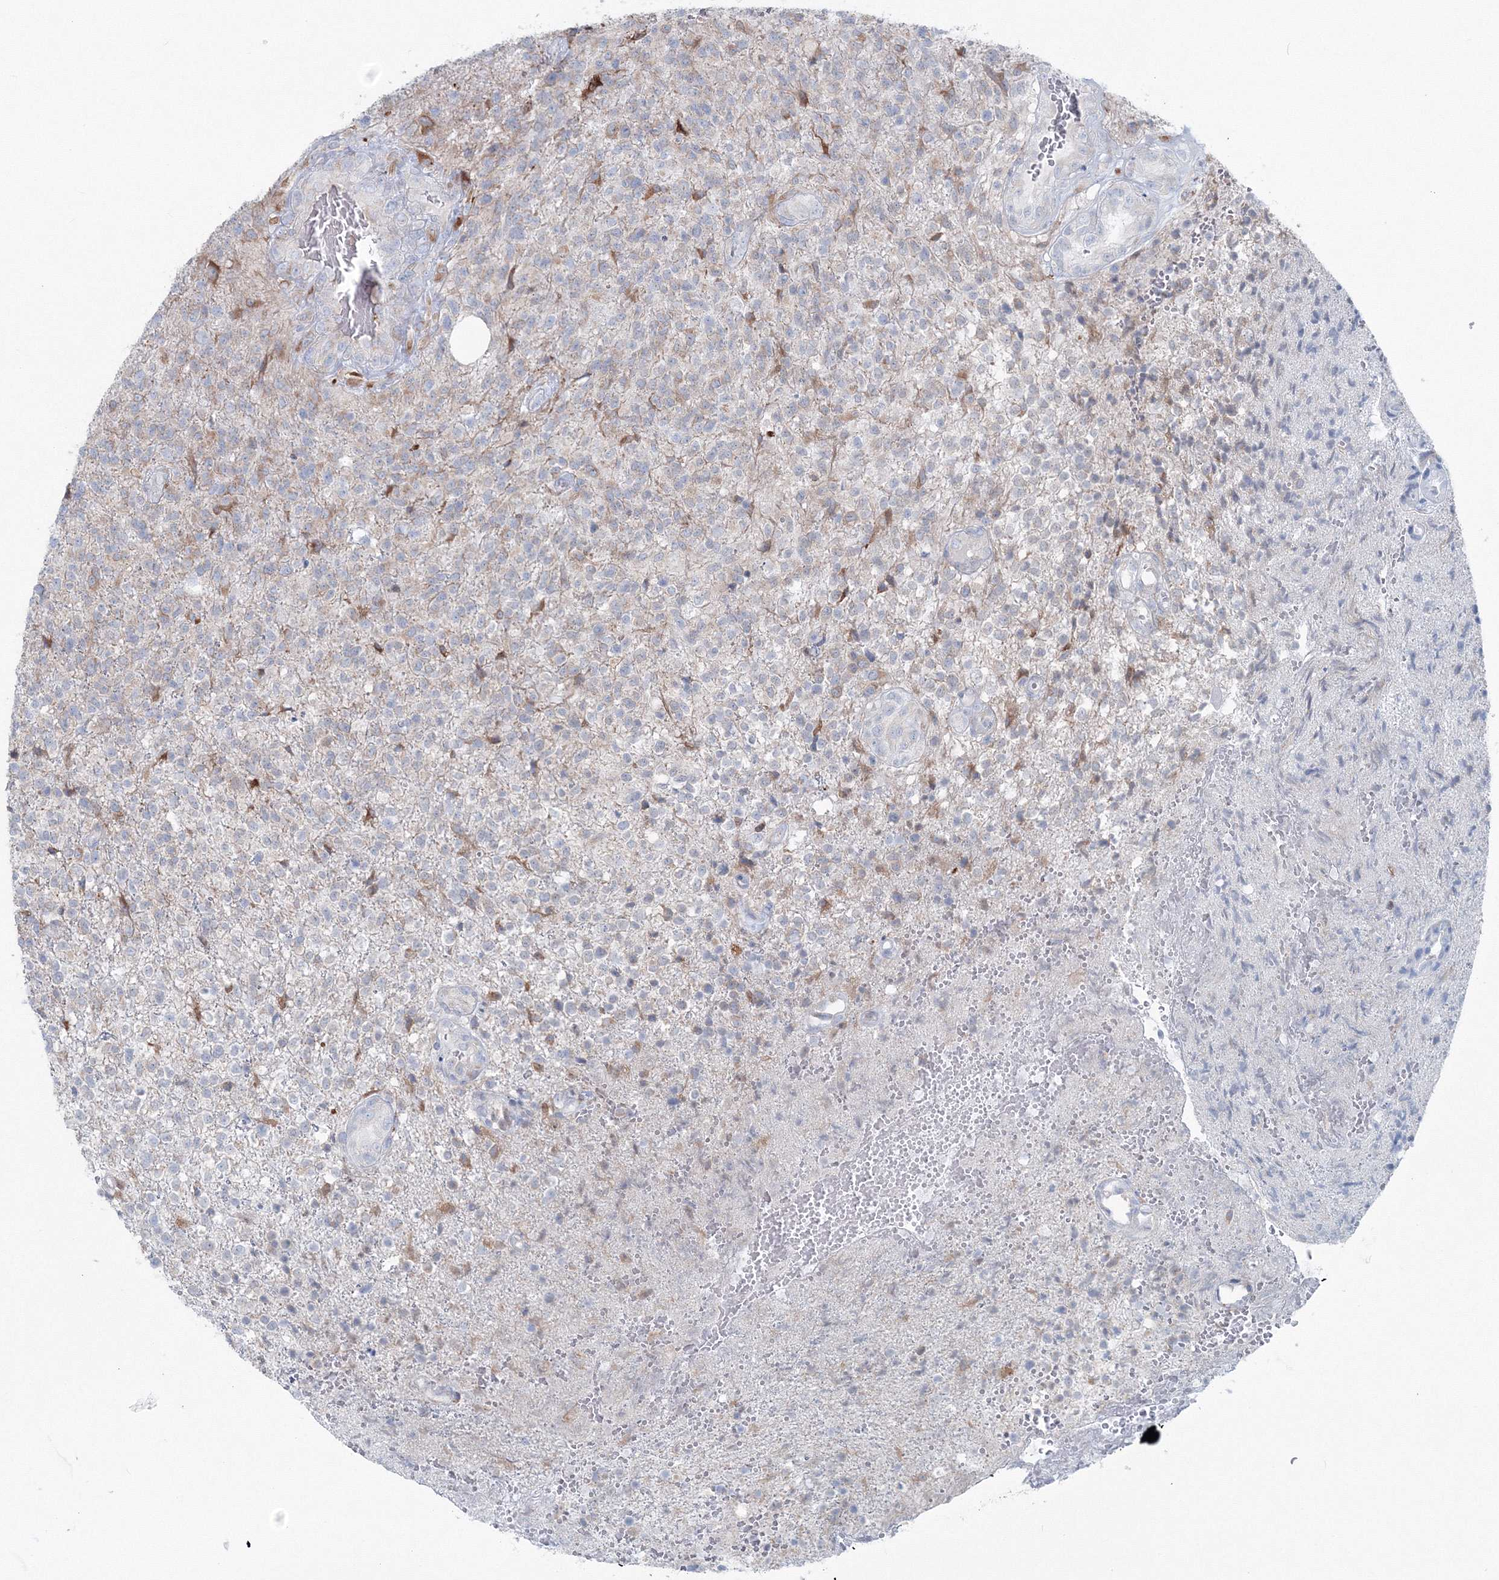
{"staining": {"intensity": "negative", "quantity": "none", "location": "none"}, "tissue": "glioma", "cell_type": "Tumor cells", "image_type": "cancer", "snomed": [{"axis": "morphology", "description": "Glioma, malignant, High grade"}, {"axis": "topography", "description": "Brain"}], "caption": "Micrograph shows no significant protein staining in tumor cells of malignant high-grade glioma.", "gene": "RCN1", "patient": {"sex": "male", "age": 56}}